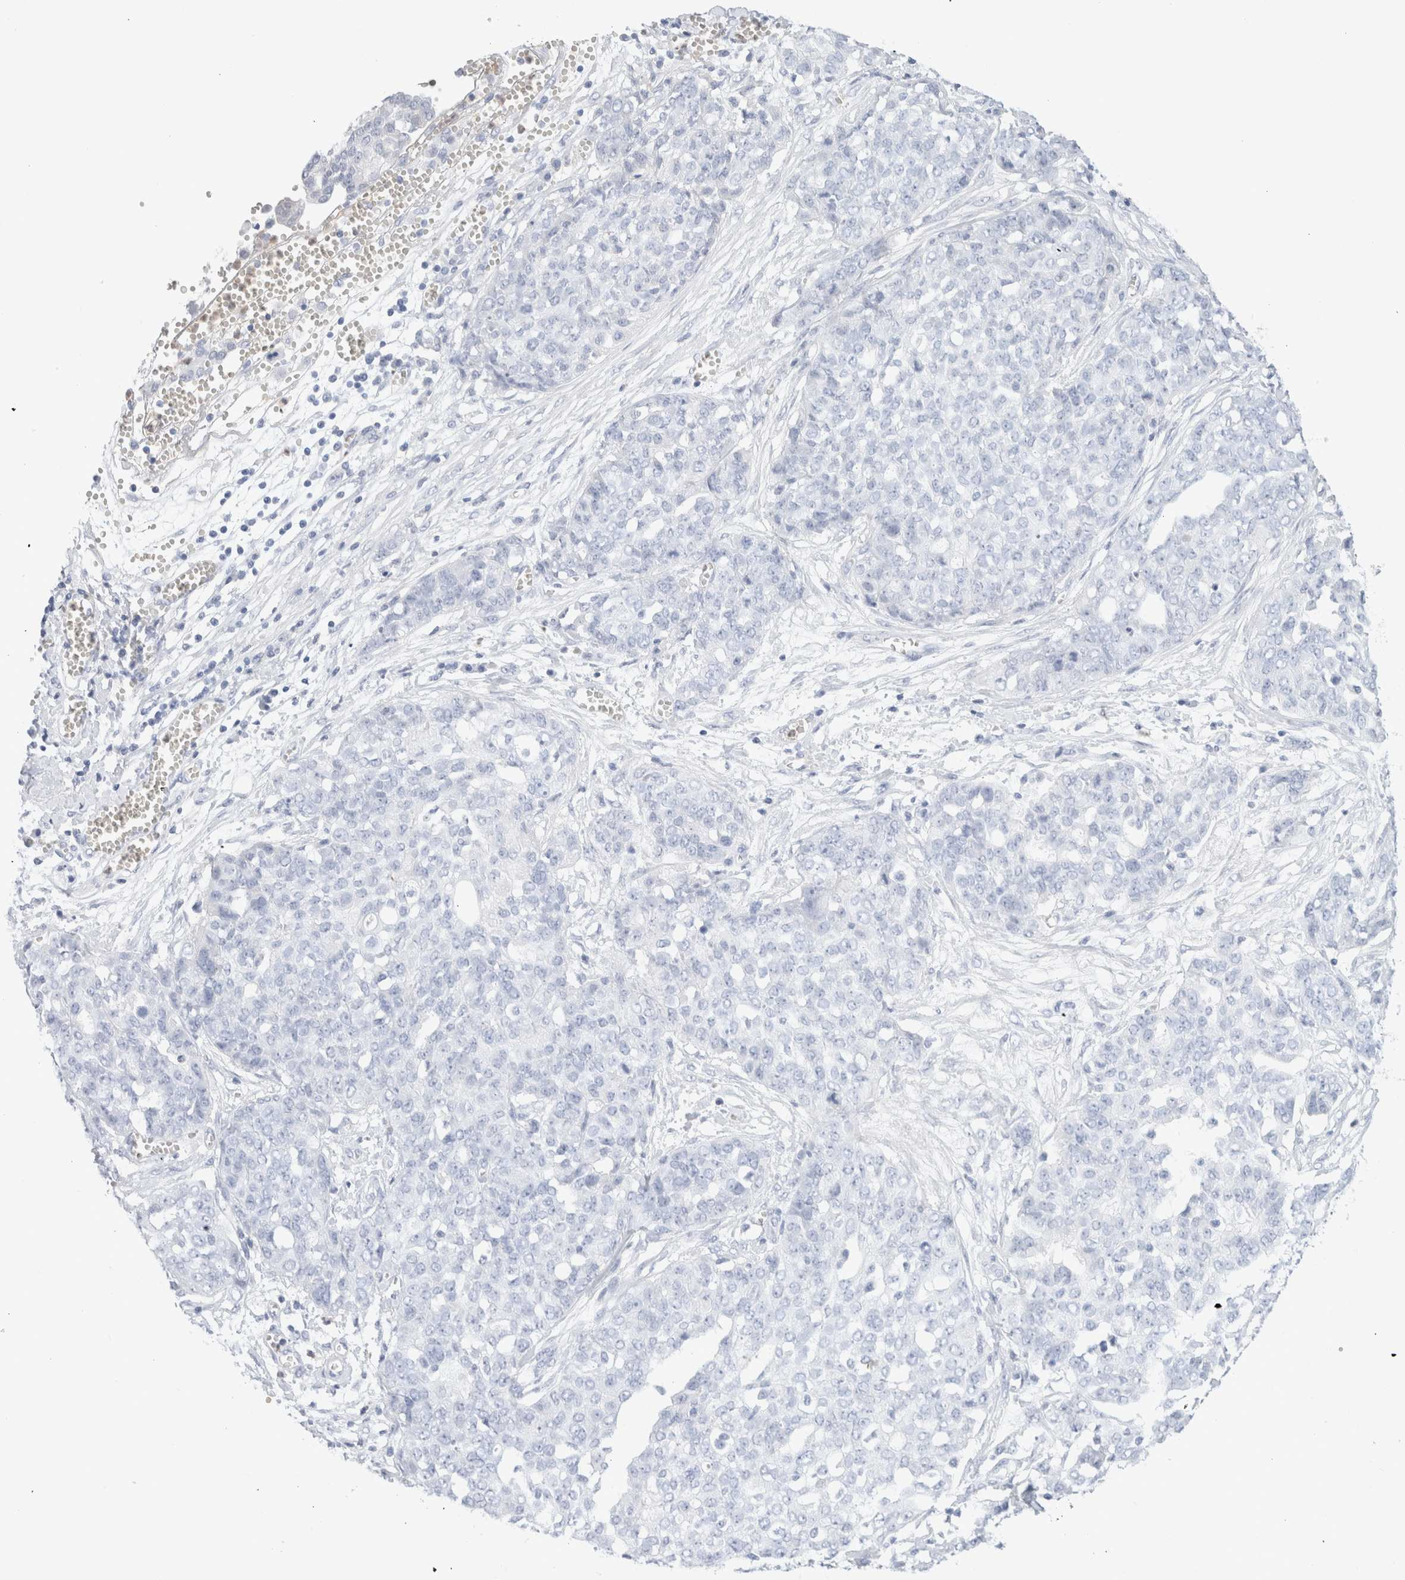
{"staining": {"intensity": "negative", "quantity": "none", "location": "none"}, "tissue": "ovarian cancer", "cell_type": "Tumor cells", "image_type": "cancer", "snomed": [{"axis": "morphology", "description": "Cystadenocarcinoma, serous, NOS"}, {"axis": "topography", "description": "Soft tissue"}, {"axis": "topography", "description": "Ovary"}], "caption": "Immunohistochemical staining of human ovarian cancer (serous cystadenocarcinoma) displays no significant expression in tumor cells.", "gene": "ARG1", "patient": {"sex": "female", "age": 57}}